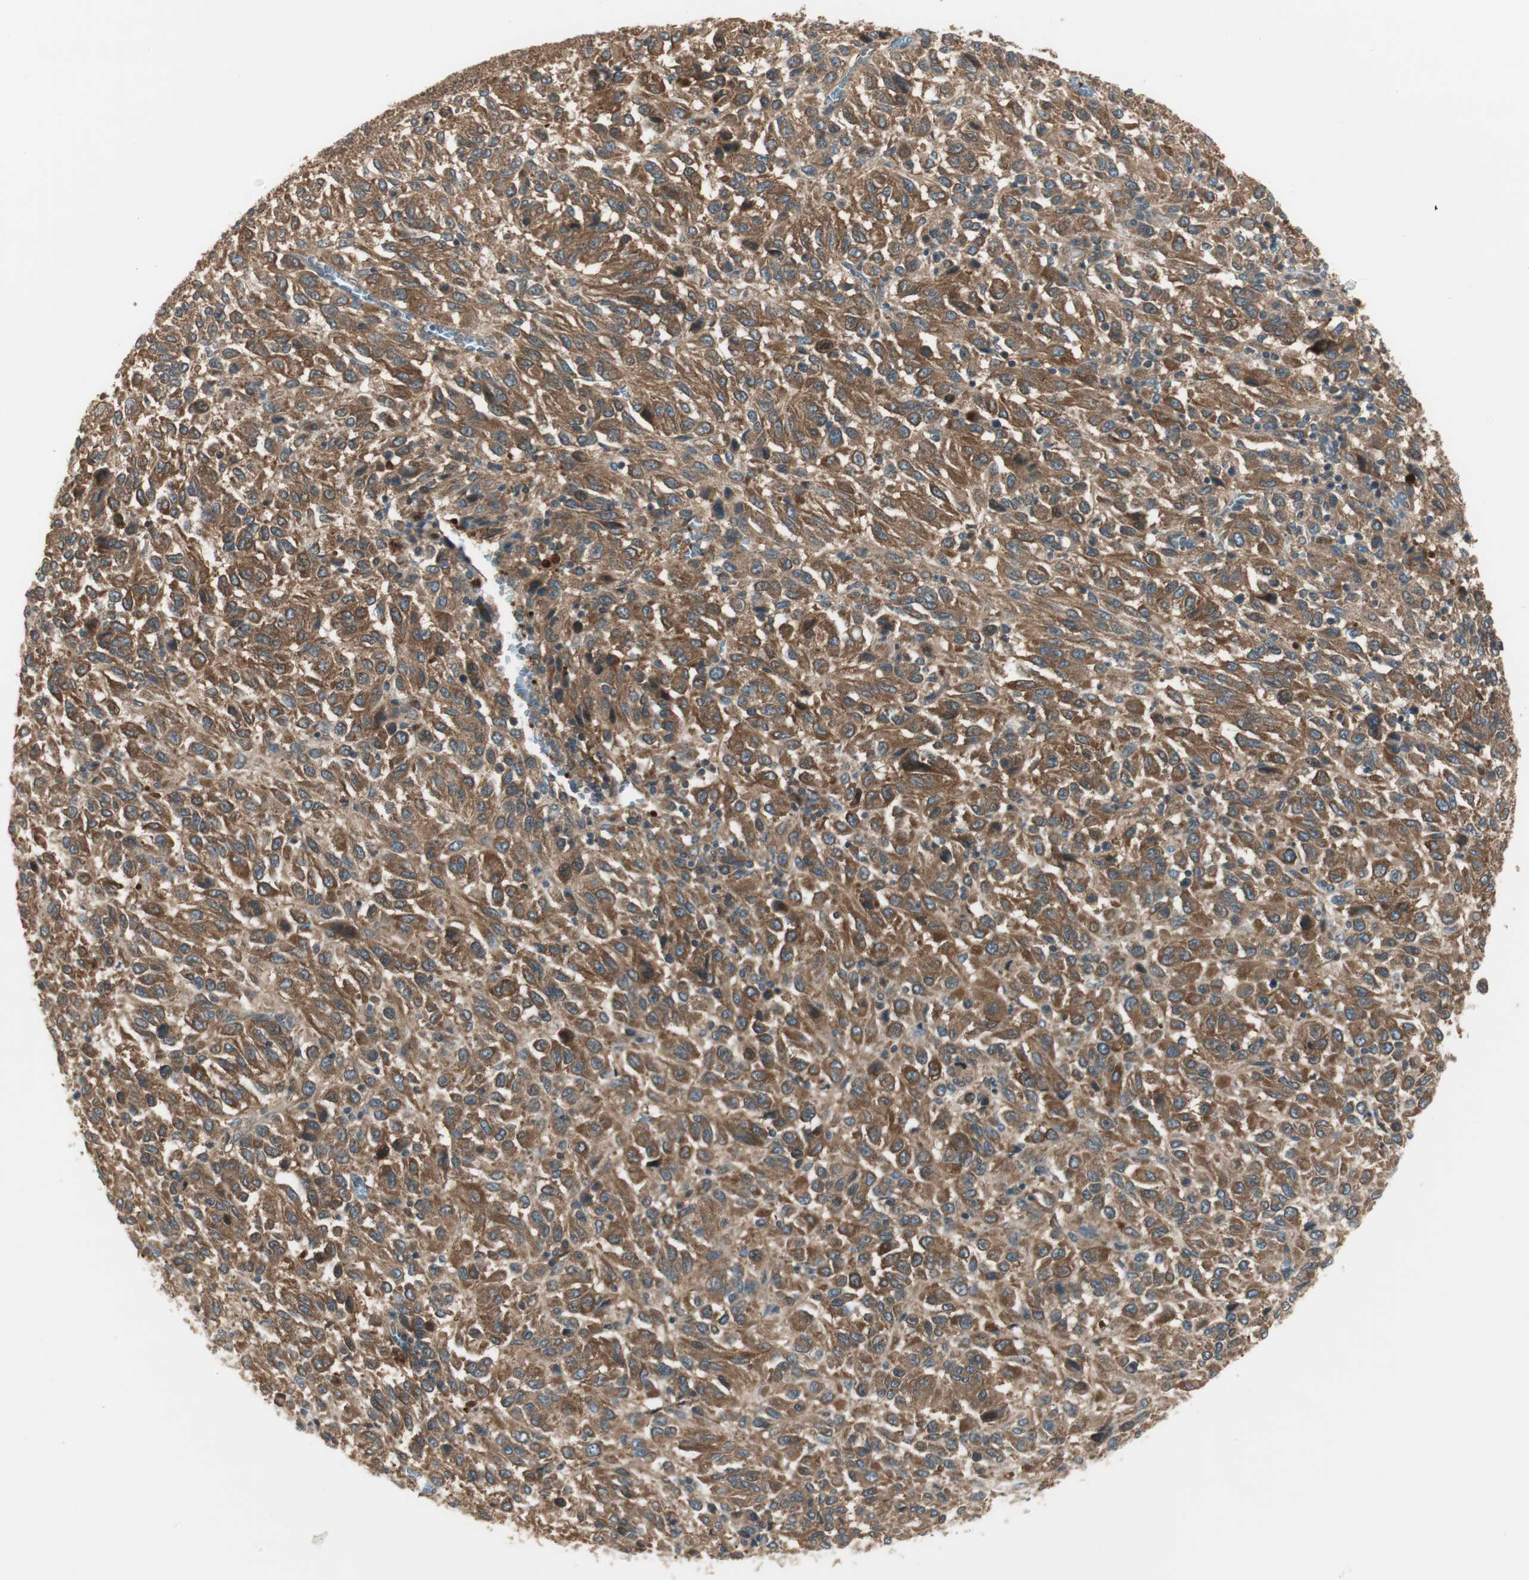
{"staining": {"intensity": "moderate", "quantity": ">75%", "location": "cytoplasmic/membranous"}, "tissue": "melanoma", "cell_type": "Tumor cells", "image_type": "cancer", "snomed": [{"axis": "morphology", "description": "Malignant melanoma, Metastatic site"}, {"axis": "topography", "description": "Lung"}], "caption": "Immunohistochemical staining of malignant melanoma (metastatic site) shows medium levels of moderate cytoplasmic/membranous positivity in about >75% of tumor cells.", "gene": "PFDN5", "patient": {"sex": "male", "age": 64}}